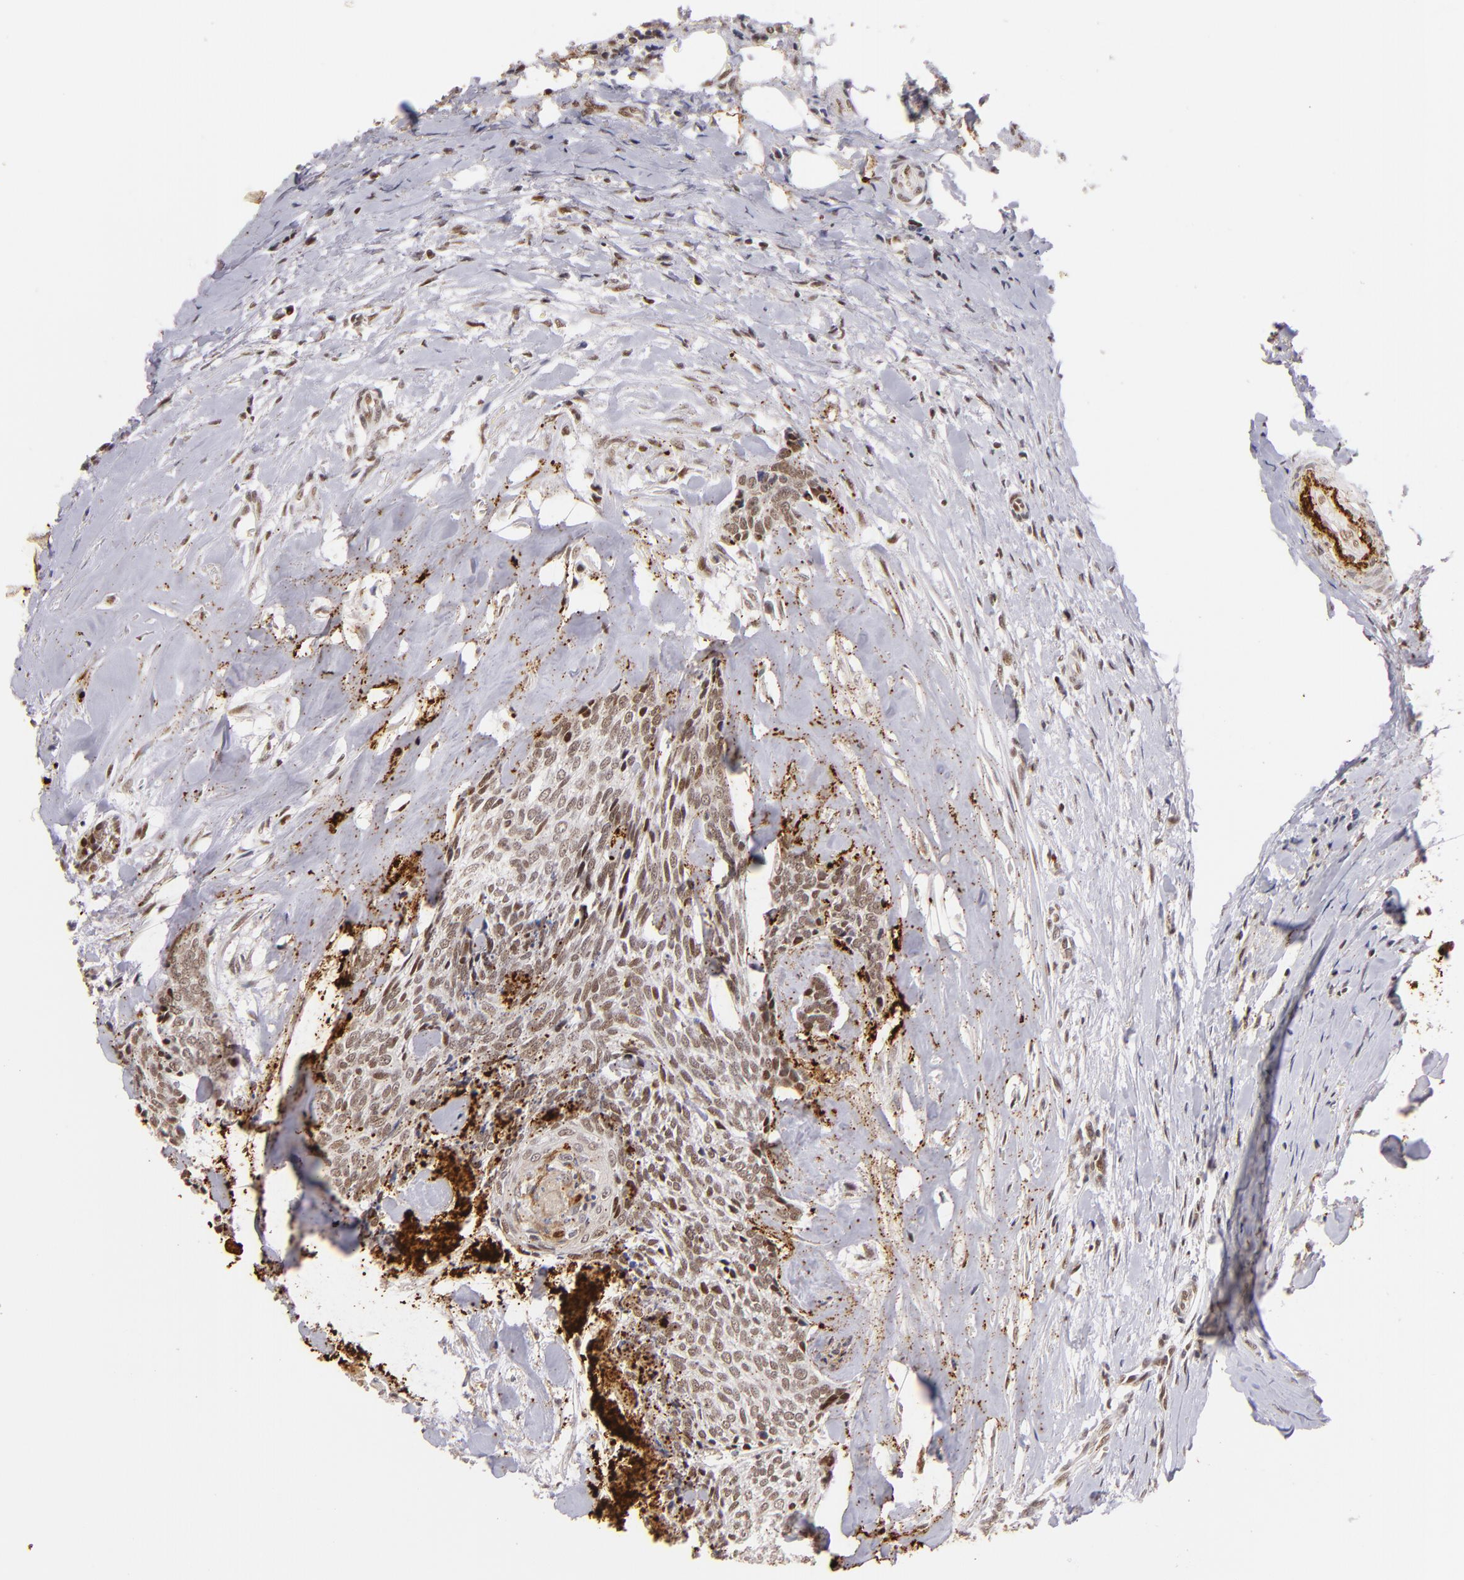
{"staining": {"intensity": "moderate", "quantity": "<25%", "location": "cytoplasmic/membranous,nuclear"}, "tissue": "head and neck cancer", "cell_type": "Tumor cells", "image_type": "cancer", "snomed": [{"axis": "morphology", "description": "Squamous cell carcinoma, NOS"}, {"axis": "topography", "description": "Salivary gland"}, {"axis": "topography", "description": "Head-Neck"}], "caption": "A photomicrograph of human head and neck cancer stained for a protein shows moderate cytoplasmic/membranous and nuclear brown staining in tumor cells.", "gene": "RXRG", "patient": {"sex": "male", "age": 70}}